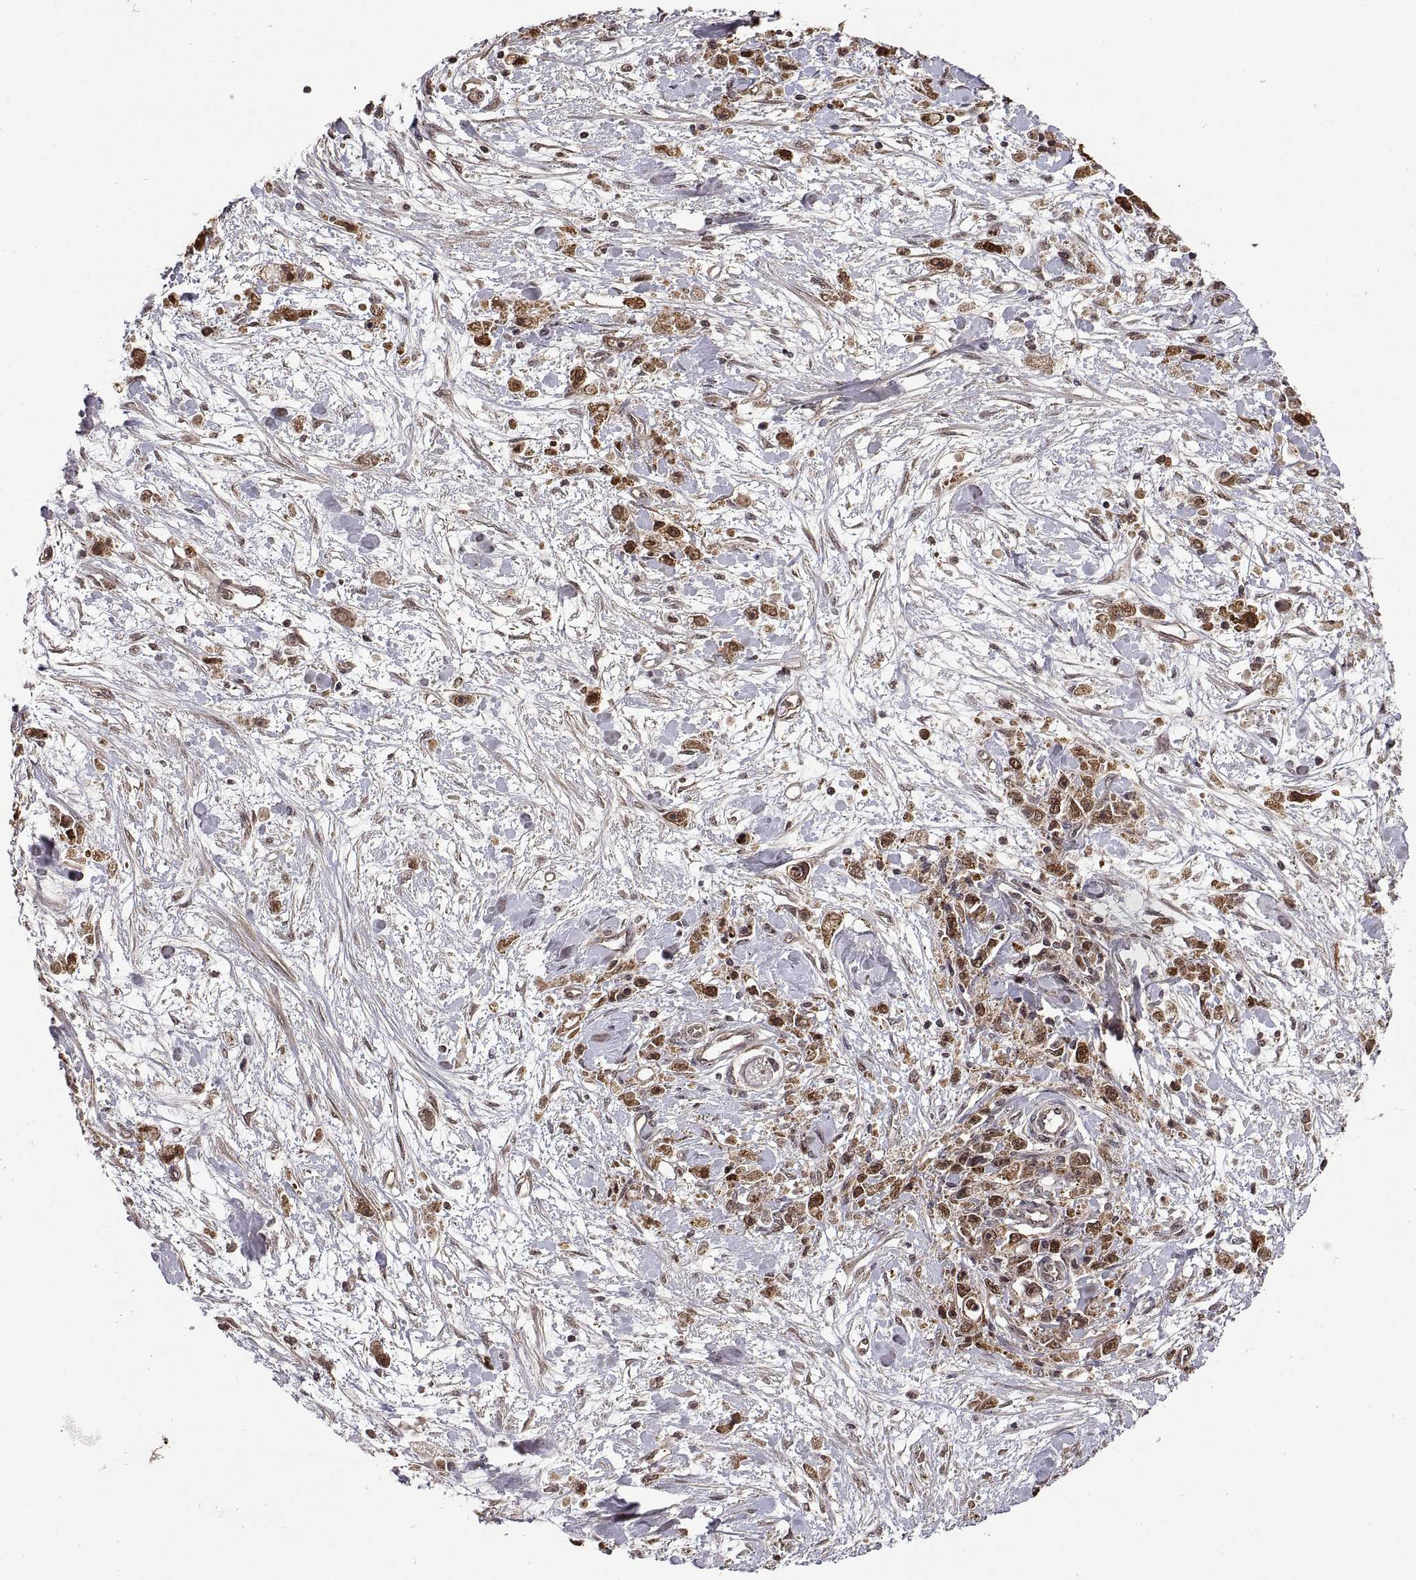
{"staining": {"intensity": "moderate", "quantity": ">75%", "location": "cytoplasmic/membranous,nuclear"}, "tissue": "stomach cancer", "cell_type": "Tumor cells", "image_type": "cancer", "snomed": [{"axis": "morphology", "description": "Adenocarcinoma, NOS"}, {"axis": "topography", "description": "Stomach"}], "caption": "This is an image of immunohistochemistry (IHC) staining of stomach cancer (adenocarcinoma), which shows moderate positivity in the cytoplasmic/membranous and nuclear of tumor cells.", "gene": "ZNRF2", "patient": {"sex": "female", "age": 59}}